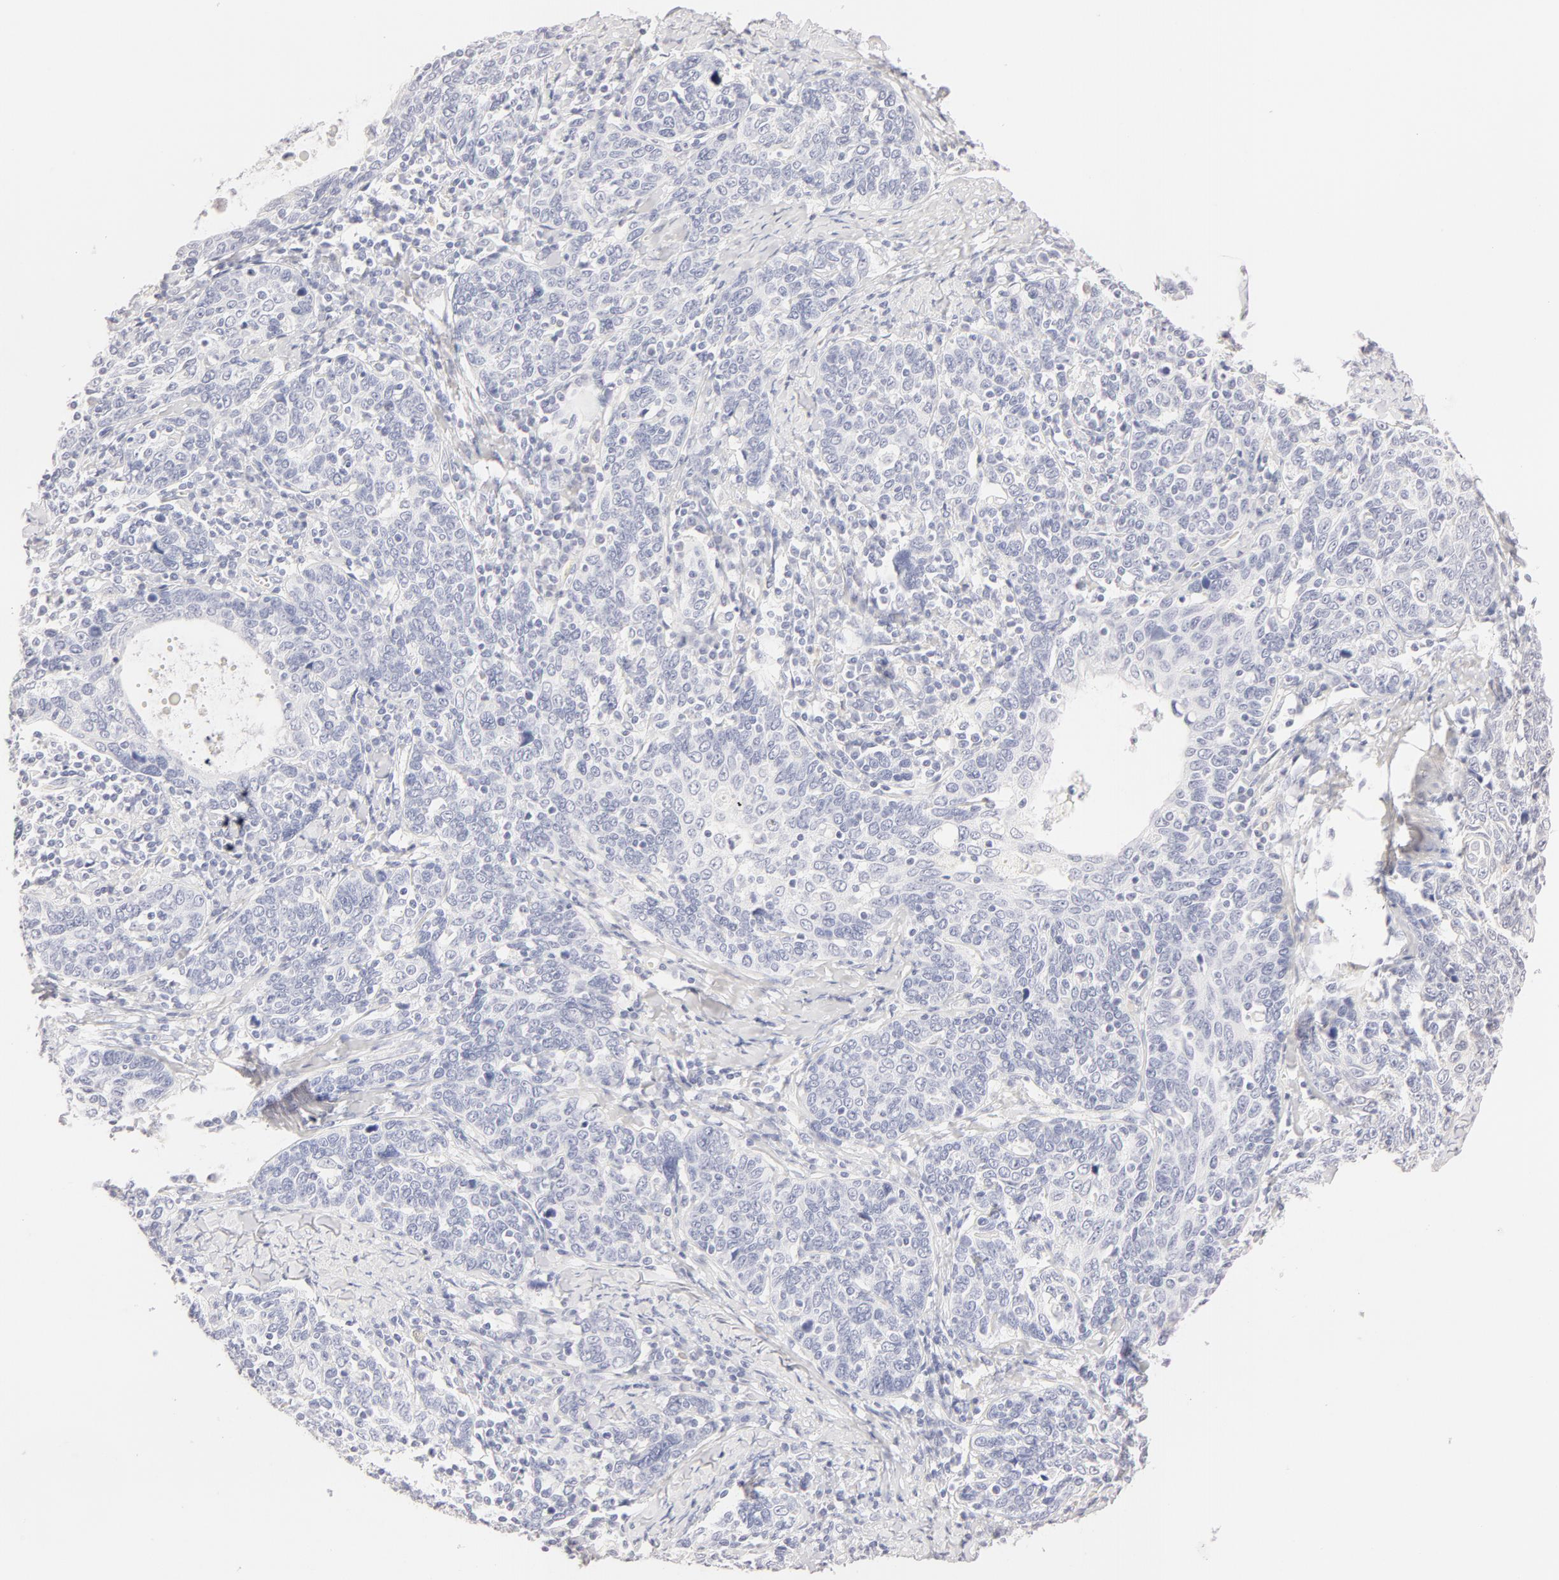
{"staining": {"intensity": "negative", "quantity": "none", "location": "none"}, "tissue": "cervical cancer", "cell_type": "Tumor cells", "image_type": "cancer", "snomed": [{"axis": "morphology", "description": "Squamous cell carcinoma, NOS"}, {"axis": "topography", "description": "Cervix"}], "caption": "Image shows no protein staining in tumor cells of cervical squamous cell carcinoma tissue.", "gene": "LGALS7B", "patient": {"sex": "female", "age": 41}}